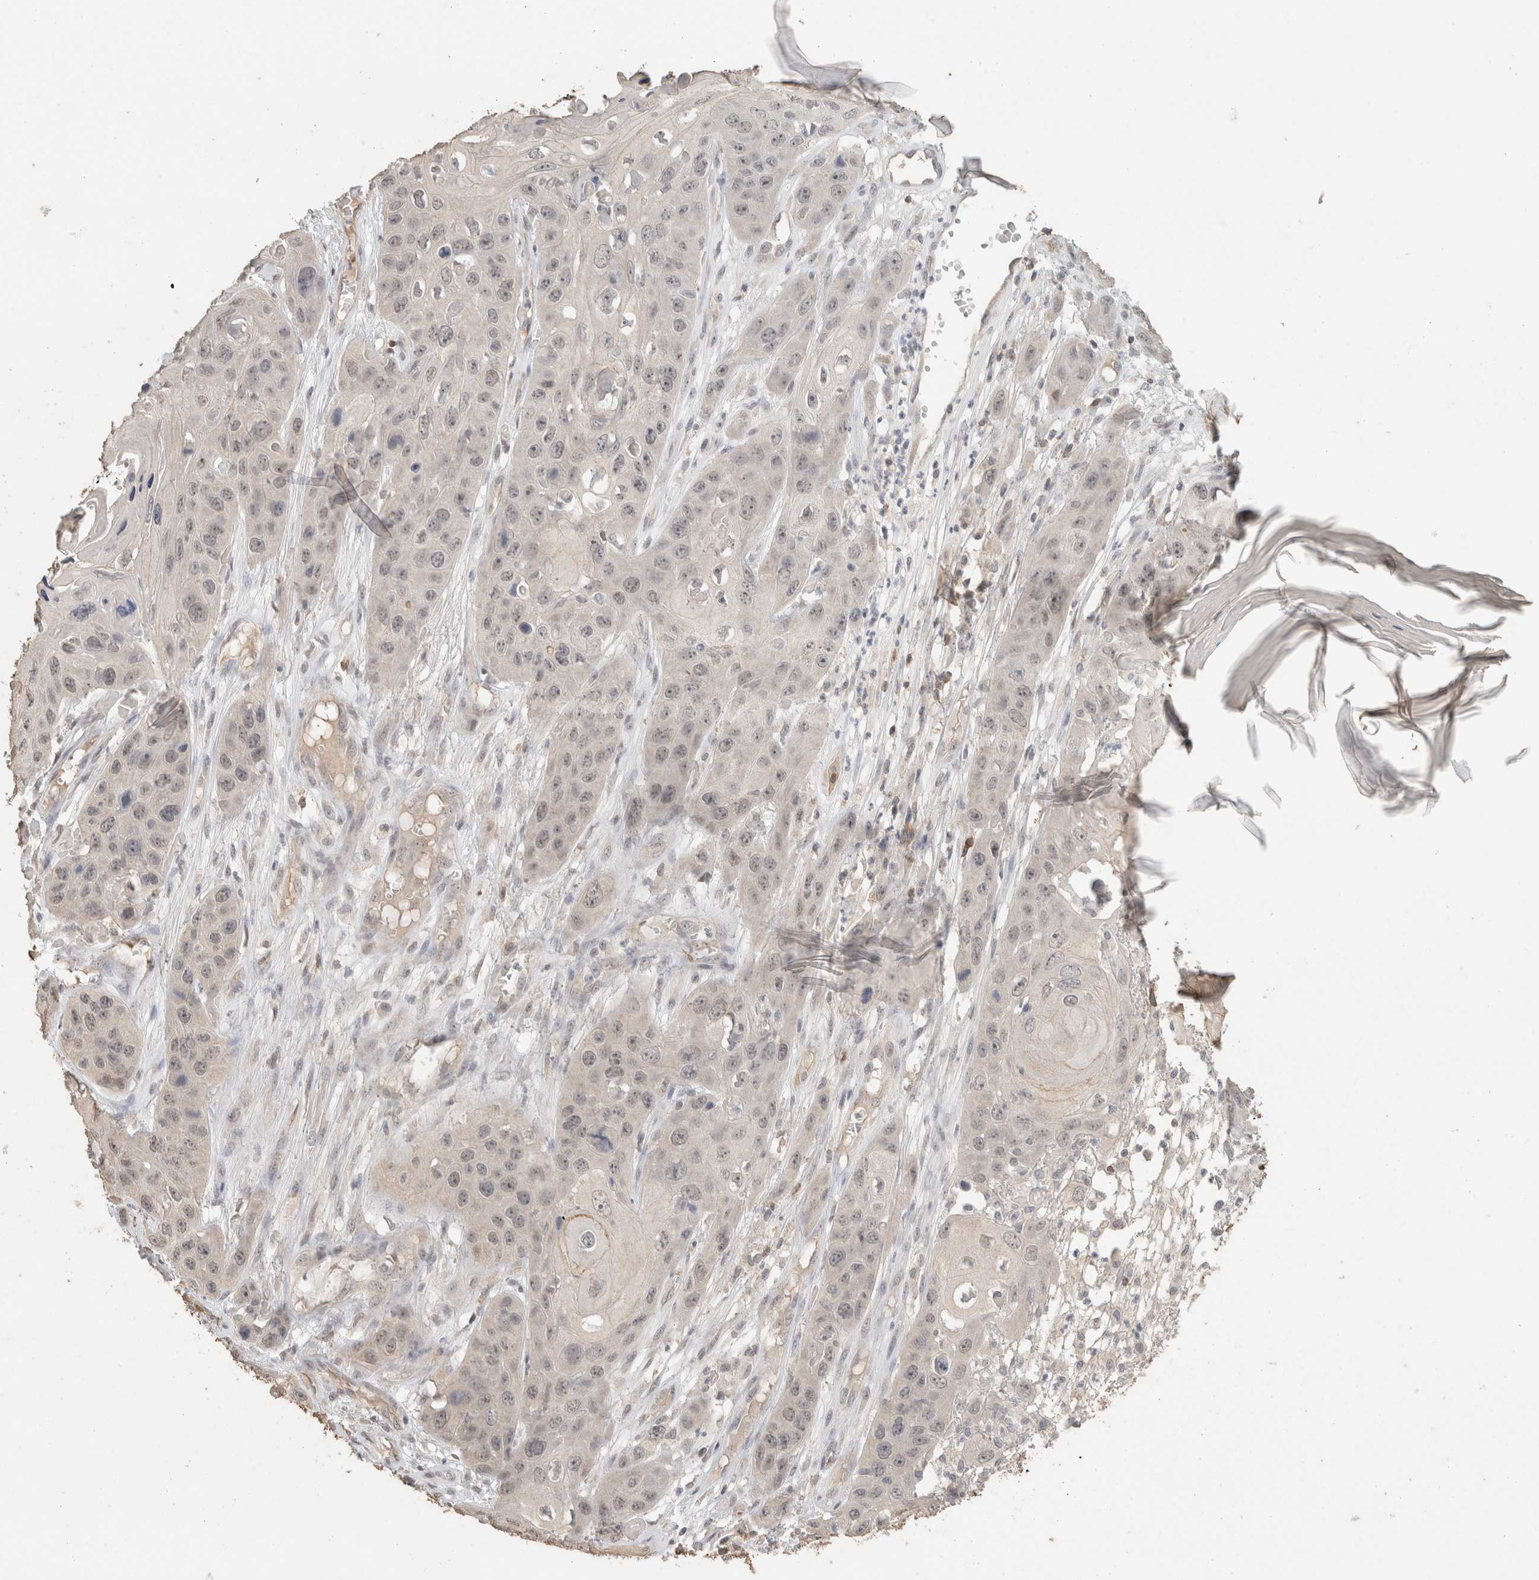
{"staining": {"intensity": "weak", "quantity": "25%-75%", "location": "nuclear"}, "tissue": "skin cancer", "cell_type": "Tumor cells", "image_type": "cancer", "snomed": [{"axis": "morphology", "description": "Squamous cell carcinoma, NOS"}, {"axis": "topography", "description": "Skin"}], "caption": "Protein staining by immunohistochemistry displays weak nuclear positivity in about 25%-75% of tumor cells in skin cancer (squamous cell carcinoma).", "gene": "TRAT1", "patient": {"sex": "male", "age": 55}}